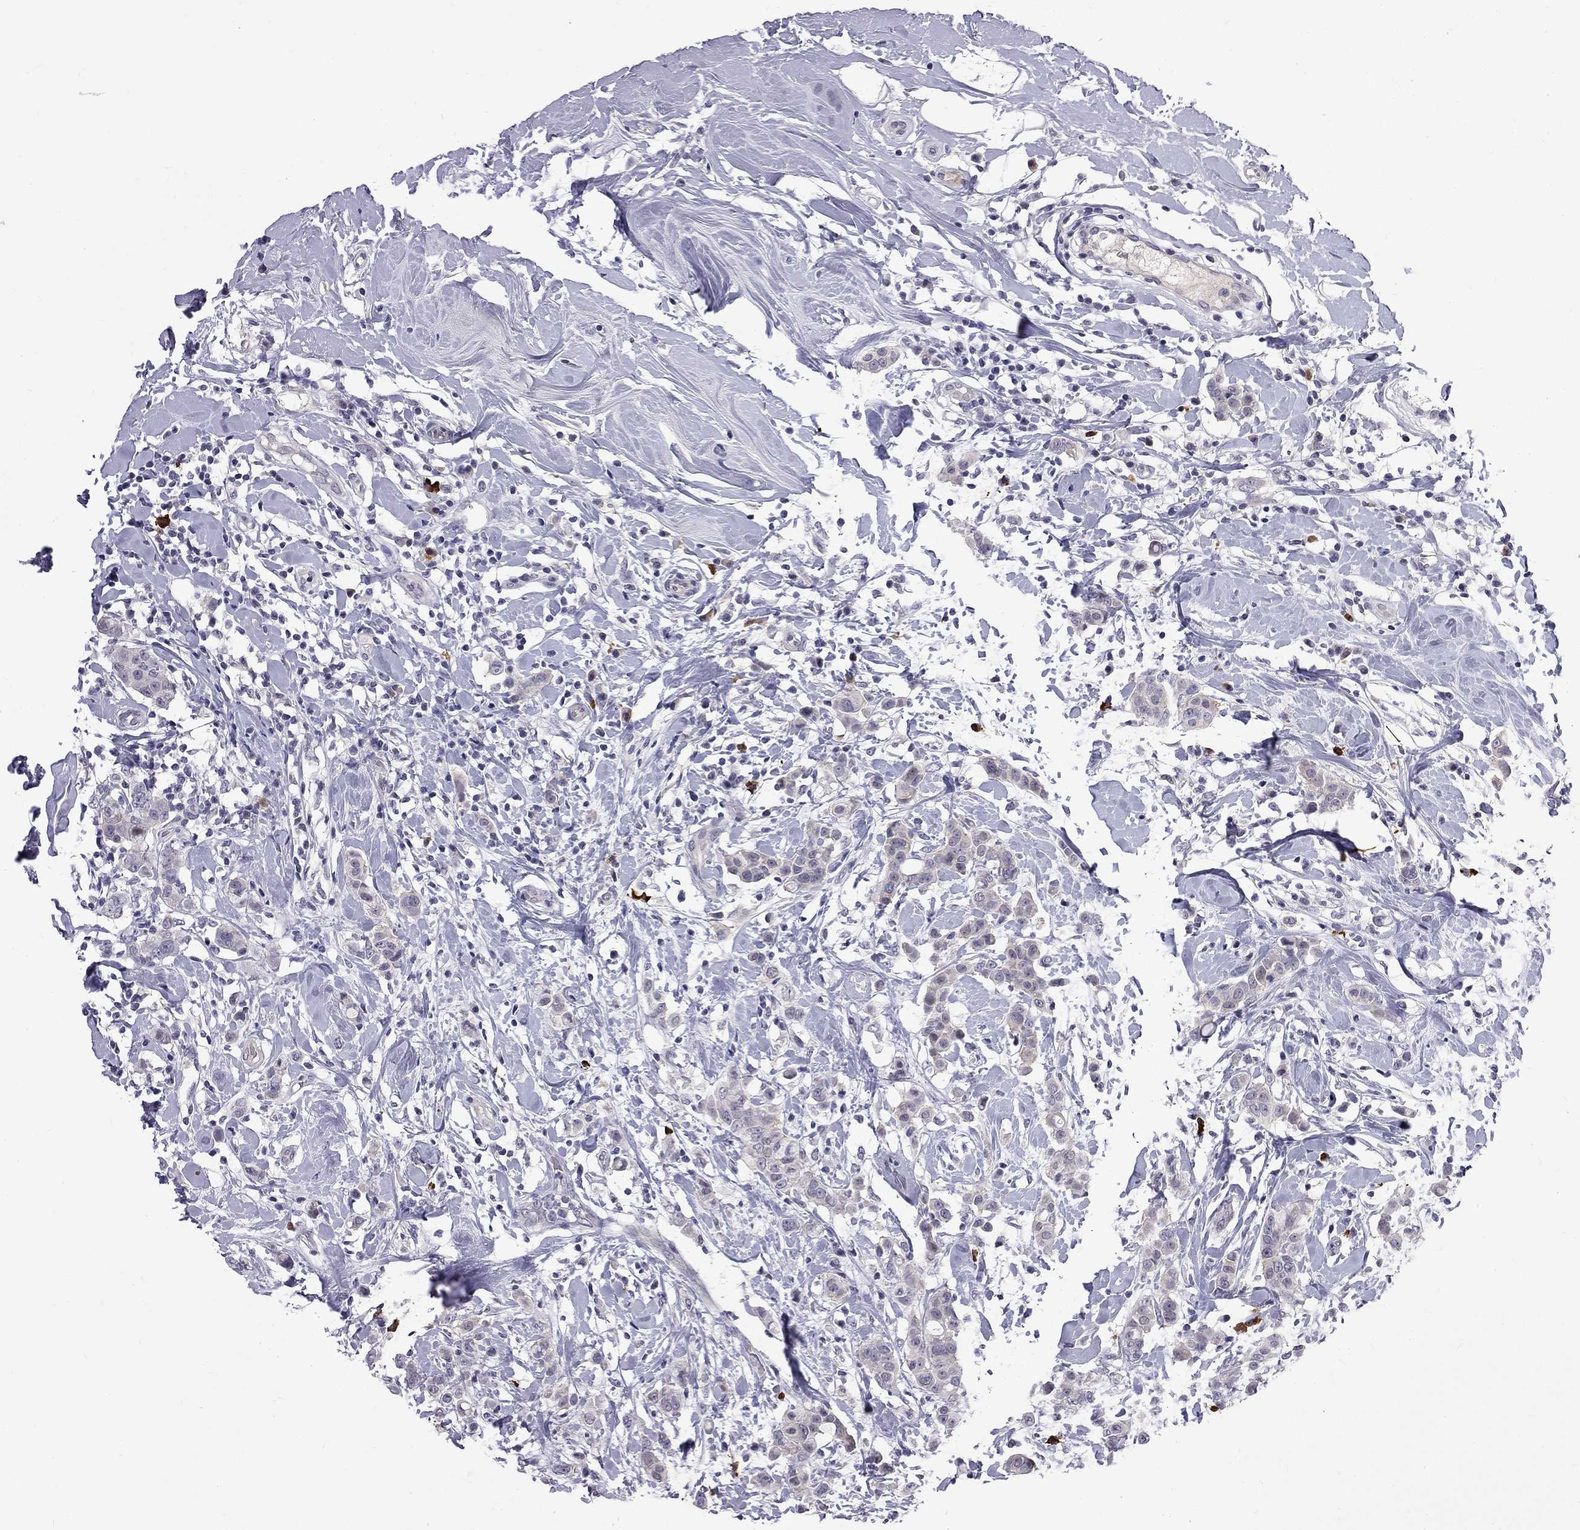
{"staining": {"intensity": "negative", "quantity": "none", "location": "none"}, "tissue": "breast cancer", "cell_type": "Tumor cells", "image_type": "cancer", "snomed": [{"axis": "morphology", "description": "Duct carcinoma"}, {"axis": "topography", "description": "Breast"}], "caption": "A high-resolution micrograph shows immunohistochemistry staining of breast infiltrating ductal carcinoma, which demonstrates no significant staining in tumor cells.", "gene": "RTL9", "patient": {"sex": "female", "age": 27}}